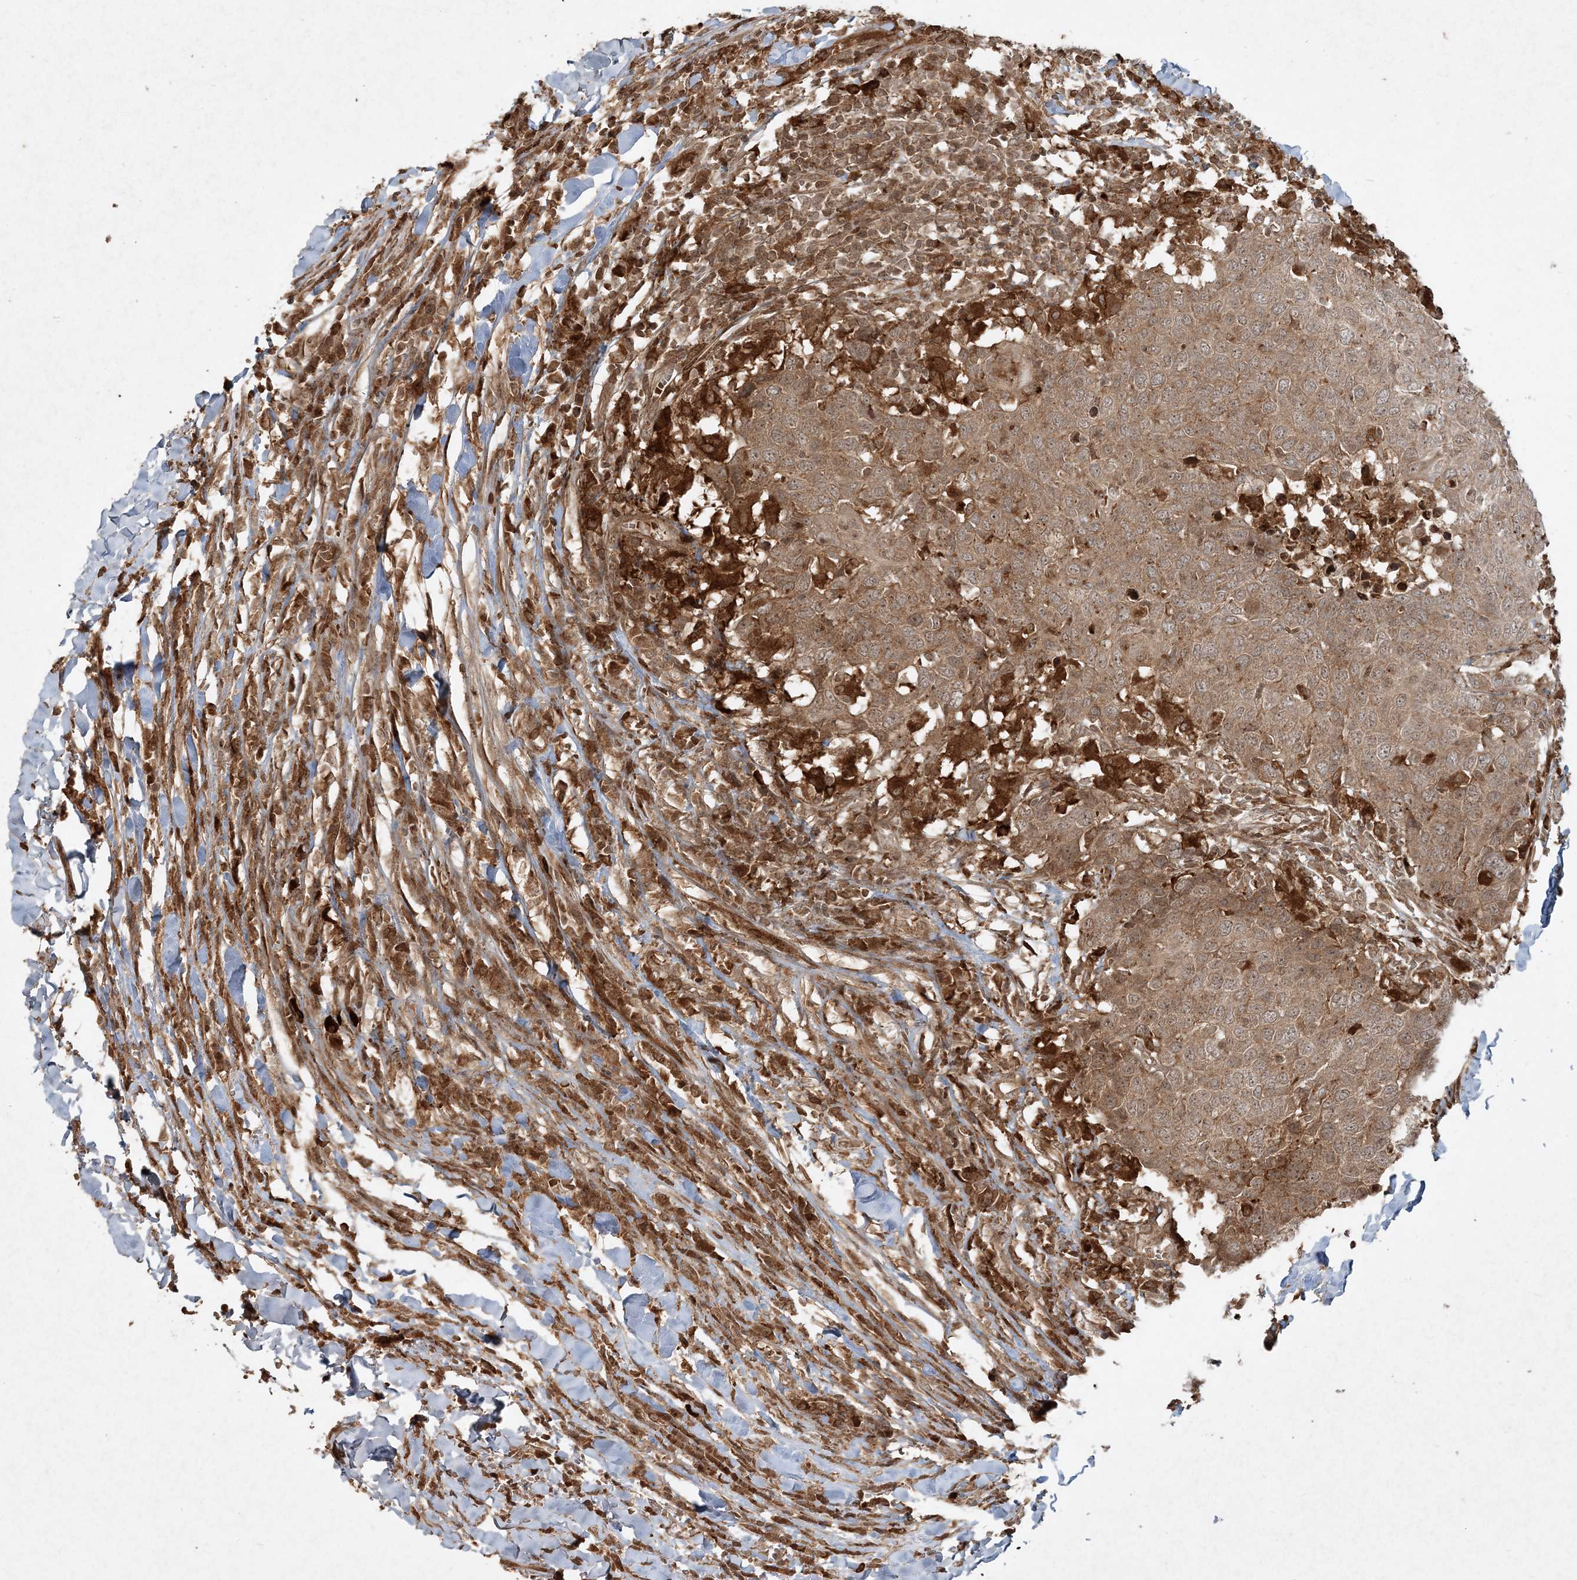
{"staining": {"intensity": "moderate", "quantity": ">75%", "location": "cytoplasmic/membranous"}, "tissue": "head and neck cancer", "cell_type": "Tumor cells", "image_type": "cancer", "snomed": [{"axis": "morphology", "description": "Squamous cell carcinoma, NOS"}, {"axis": "topography", "description": "Head-Neck"}], "caption": "This is an image of IHC staining of squamous cell carcinoma (head and neck), which shows moderate expression in the cytoplasmic/membranous of tumor cells.", "gene": "NARS1", "patient": {"sex": "male", "age": 66}}